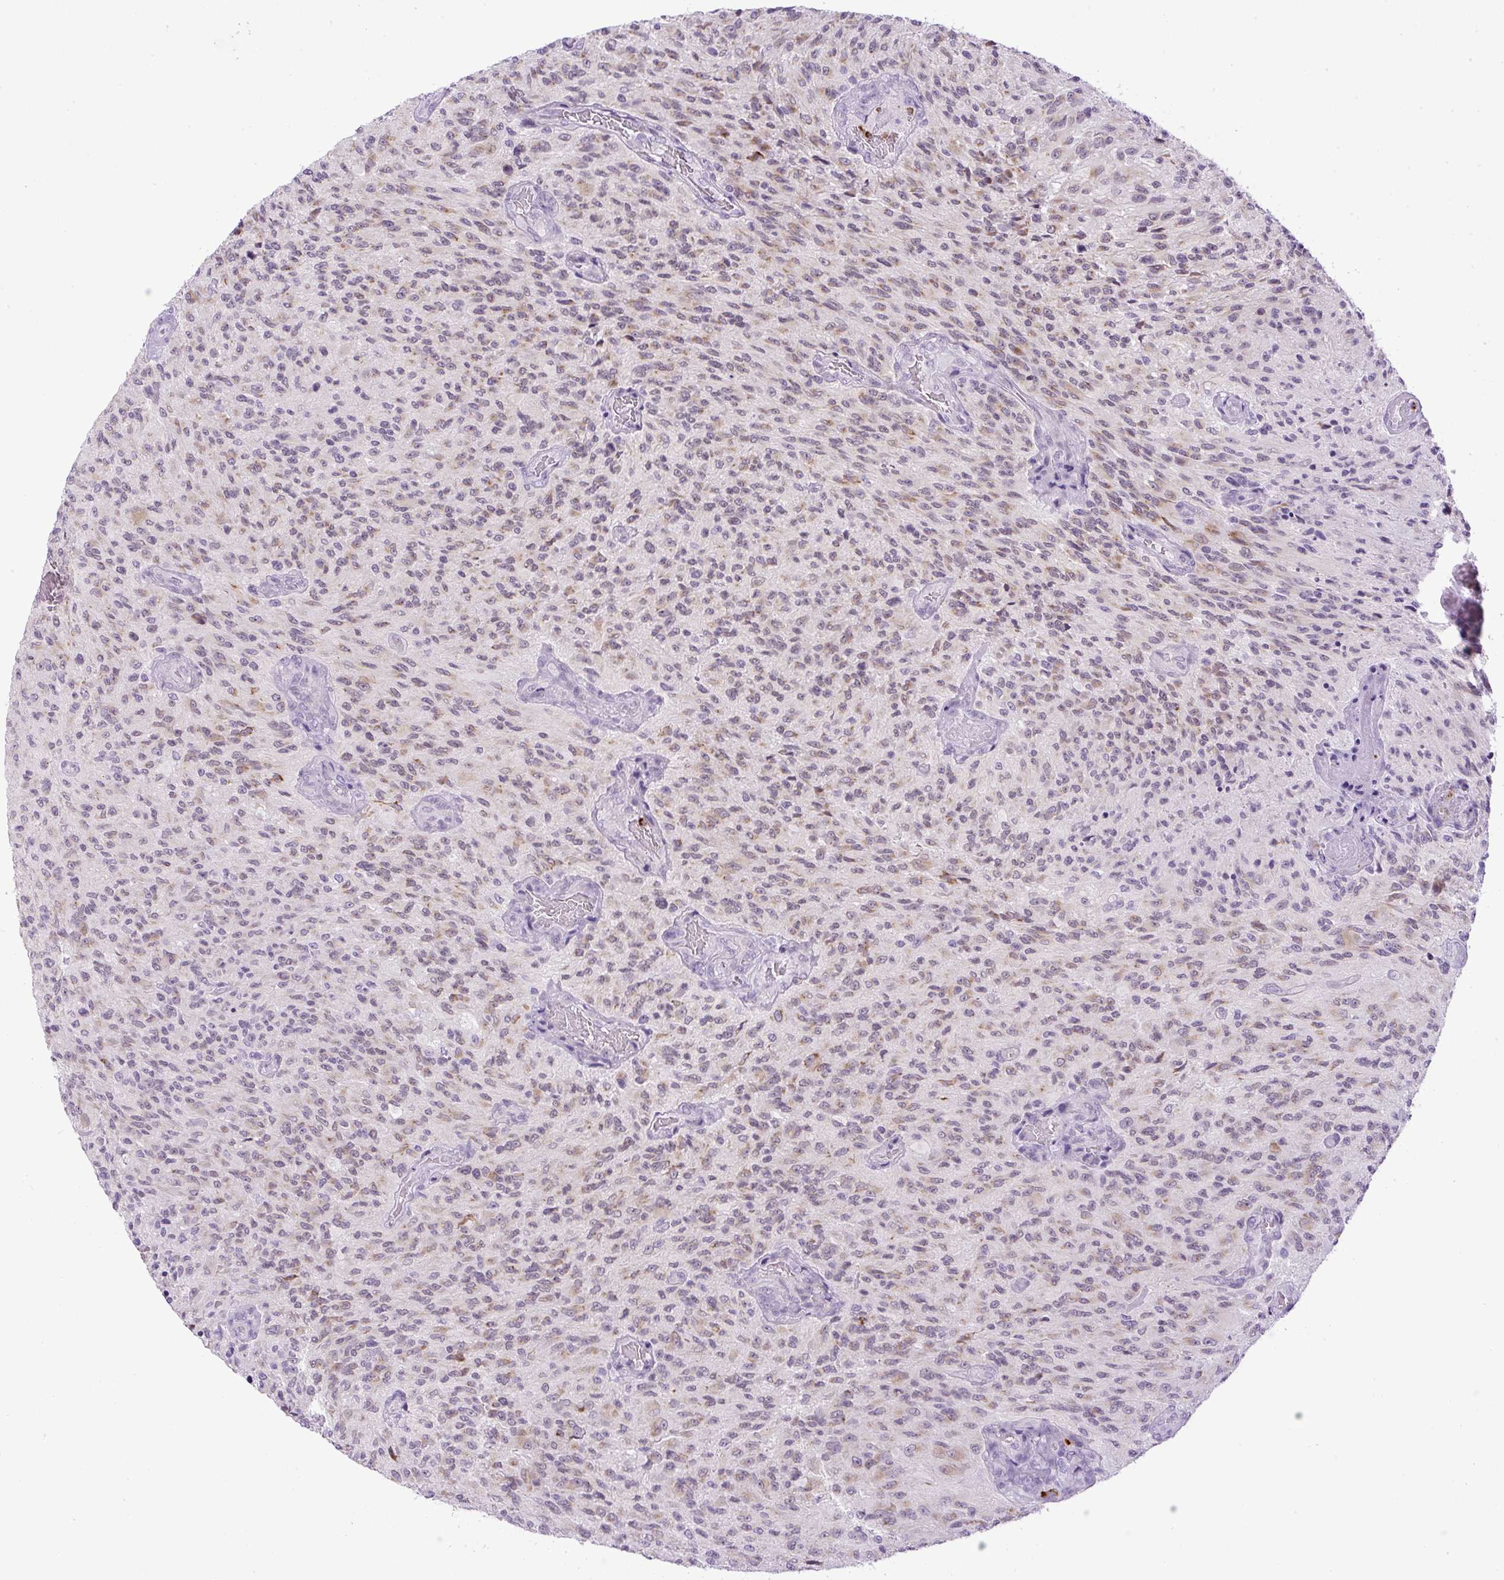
{"staining": {"intensity": "weak", "quantity": "25%-75%", "location": "cytoplasmic/membranous"}, "tissue": "glioma", "cell_type": "Tumor cells", "image_type": "cancer", "snomed": [{"axis": "morphology", "description": "Normal tissue, NOS"}, {"axis": "morphology", "description": "Glioma, malignant, High grade"}, {"axis": "topography", "description": "Cerebral cortex"}], "caption": "Immunohistochemical staining of malignant glioma (high-grade) displays low levels of weak cytoplasmic/membranous staining in approximately 25%-75% of tumor cells. The staining was performed using DAB (3,3'-diaminobenzidine) to visualize the protein expression in brown, while the nuclei were stained in blue with hematoxylin (Magnification: 20x).", "gene": "RHBDD2", "patient": {"sex": "male", "age": 56}}